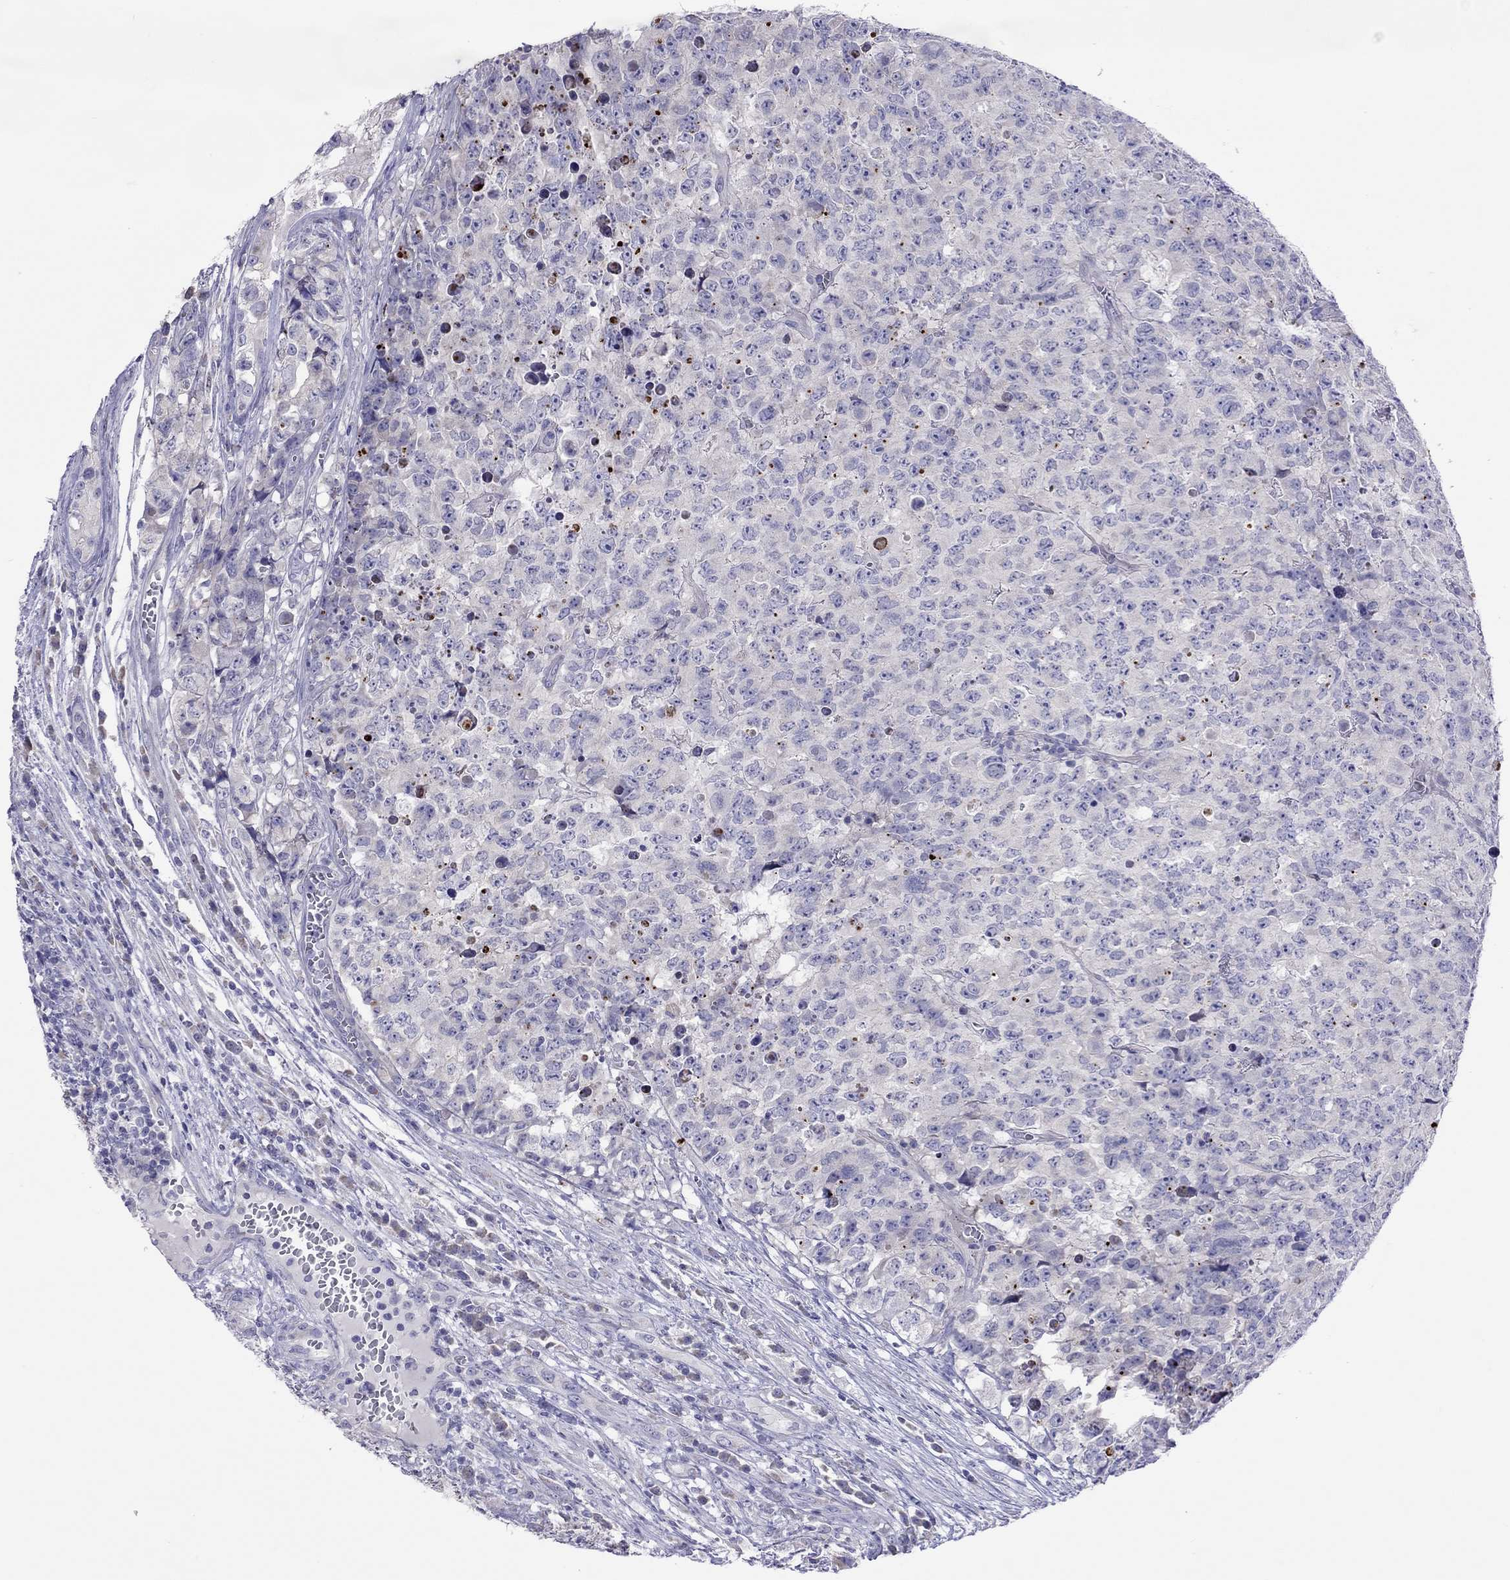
{"staining": {"intensity": "negative", "quantity": "none", "location": "none"}, "tissue": "testis cancer", "cell_type": "Tumor cells", "image_type": "cancer", "snomed": [{"axis": "morphology", "description": "Carcinoma, Embryonal, NOS"}, {"axis": "topography", "description": "Testis"}], "caption": "The micrograph displays no significant staining in tumor cells of embryonal carcinoma (testis). The staining is performed using DAB brown chromogen with nuclei counter-stained in using hematoxylin.", "gene": "COL9A1", "patient": {"sex": "male", "age": 23}}